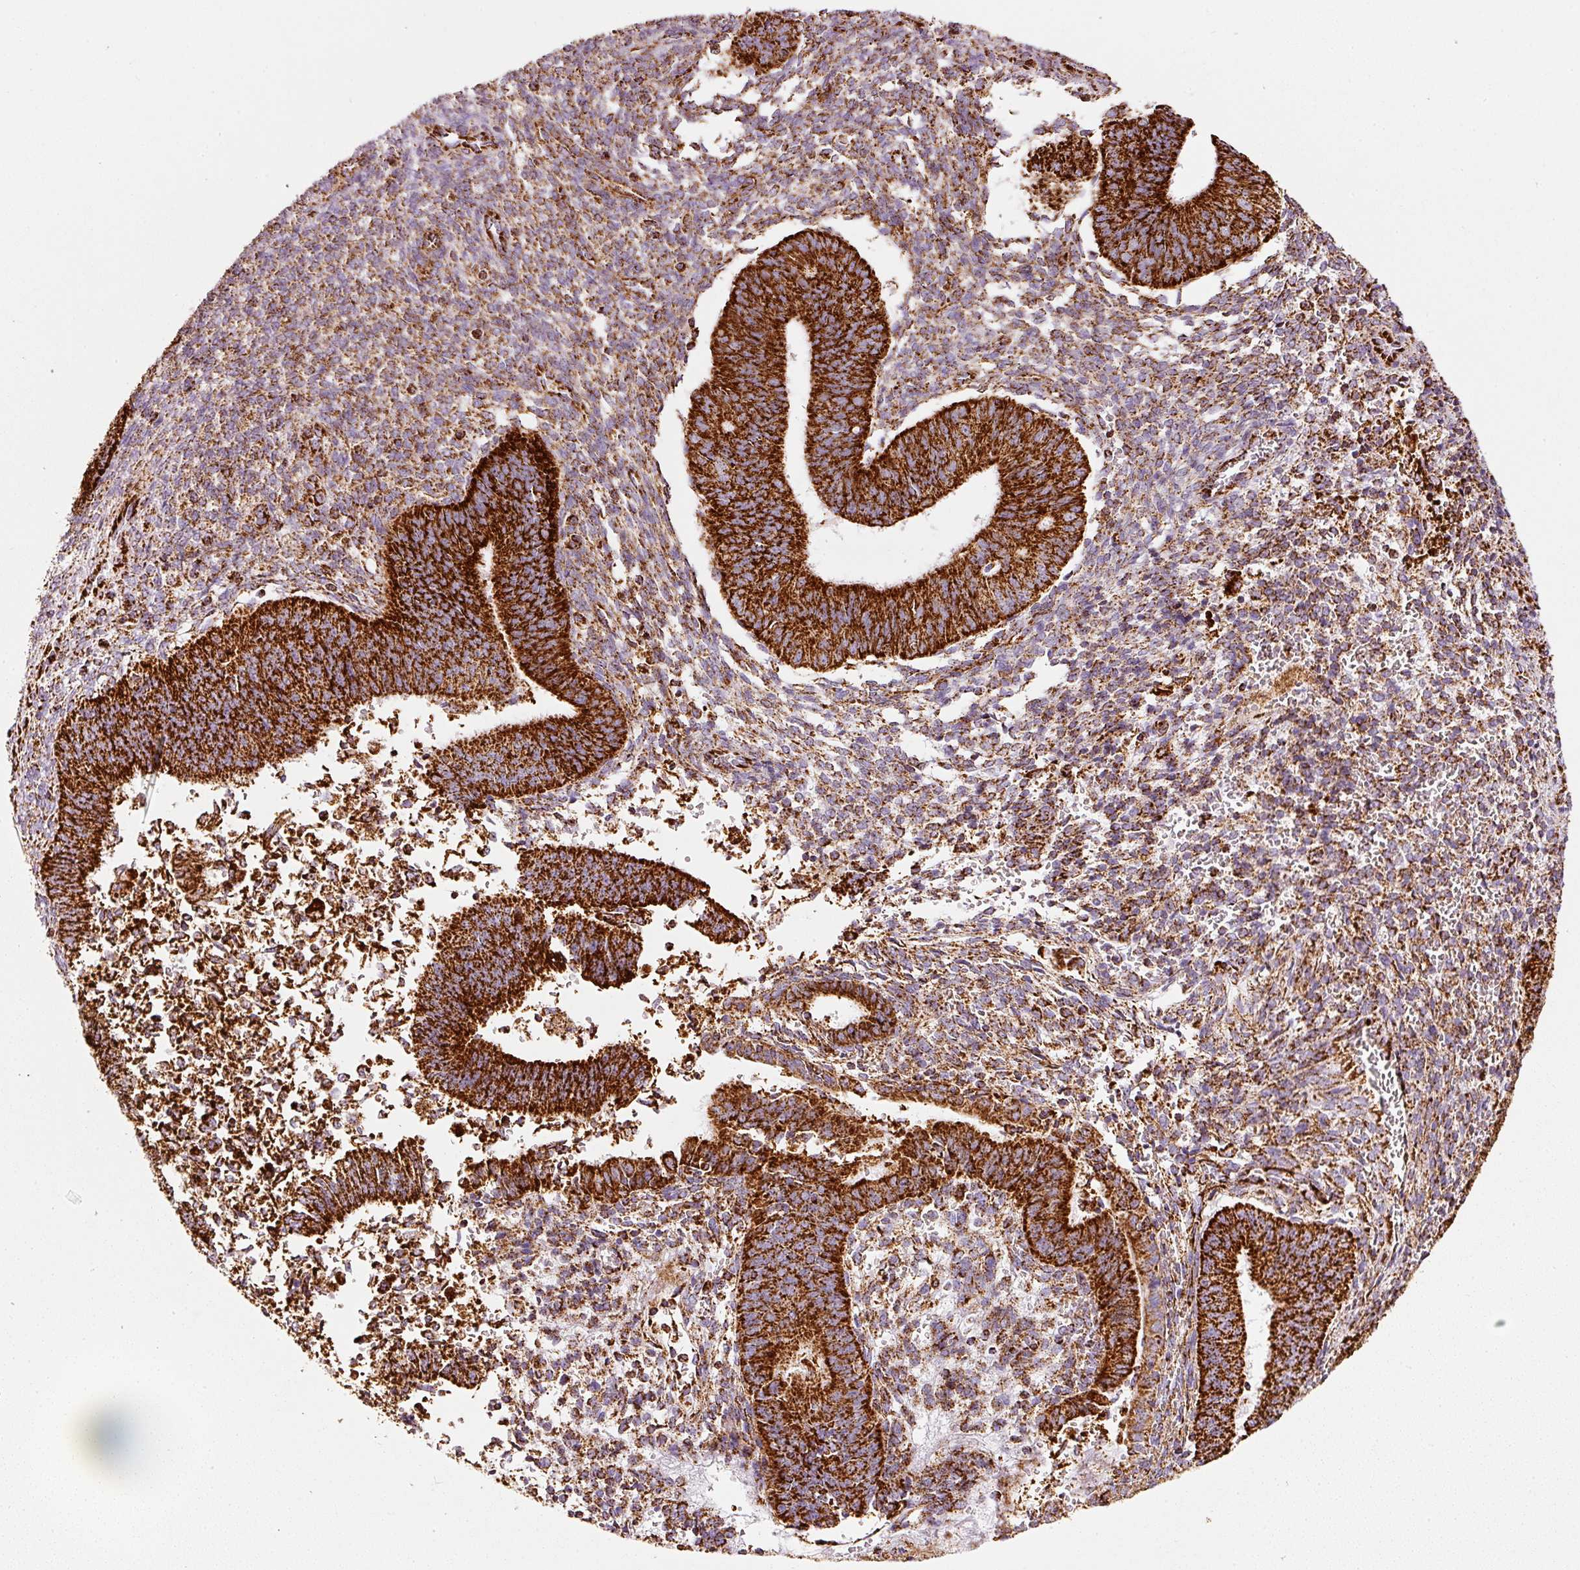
{"staining": {"intensity": "strong", "quantity": ">75%", "location": "cytoplasmic/membranous"}, "tissue": "endometrial cancer", "cell_type": "Tumor cells", "image_type": "cancer", "snomed": [{"axis": "morphology", "description": "Adenocarcinoma, NOS"}, {"axis": "topography", "description": "Endometrium"}], "caption": "A micrograph of endometrial cancer stained for a protein reveals strong cytoplasmic/membranous brown staining in tumor cells. The staining is performed using DAB brown chromogen to label protein expression. The nuclei are counter-stained blue using hematoxylin.", "gene": "MT-CO2", "patient": {"sex": "female", "age": 50}}